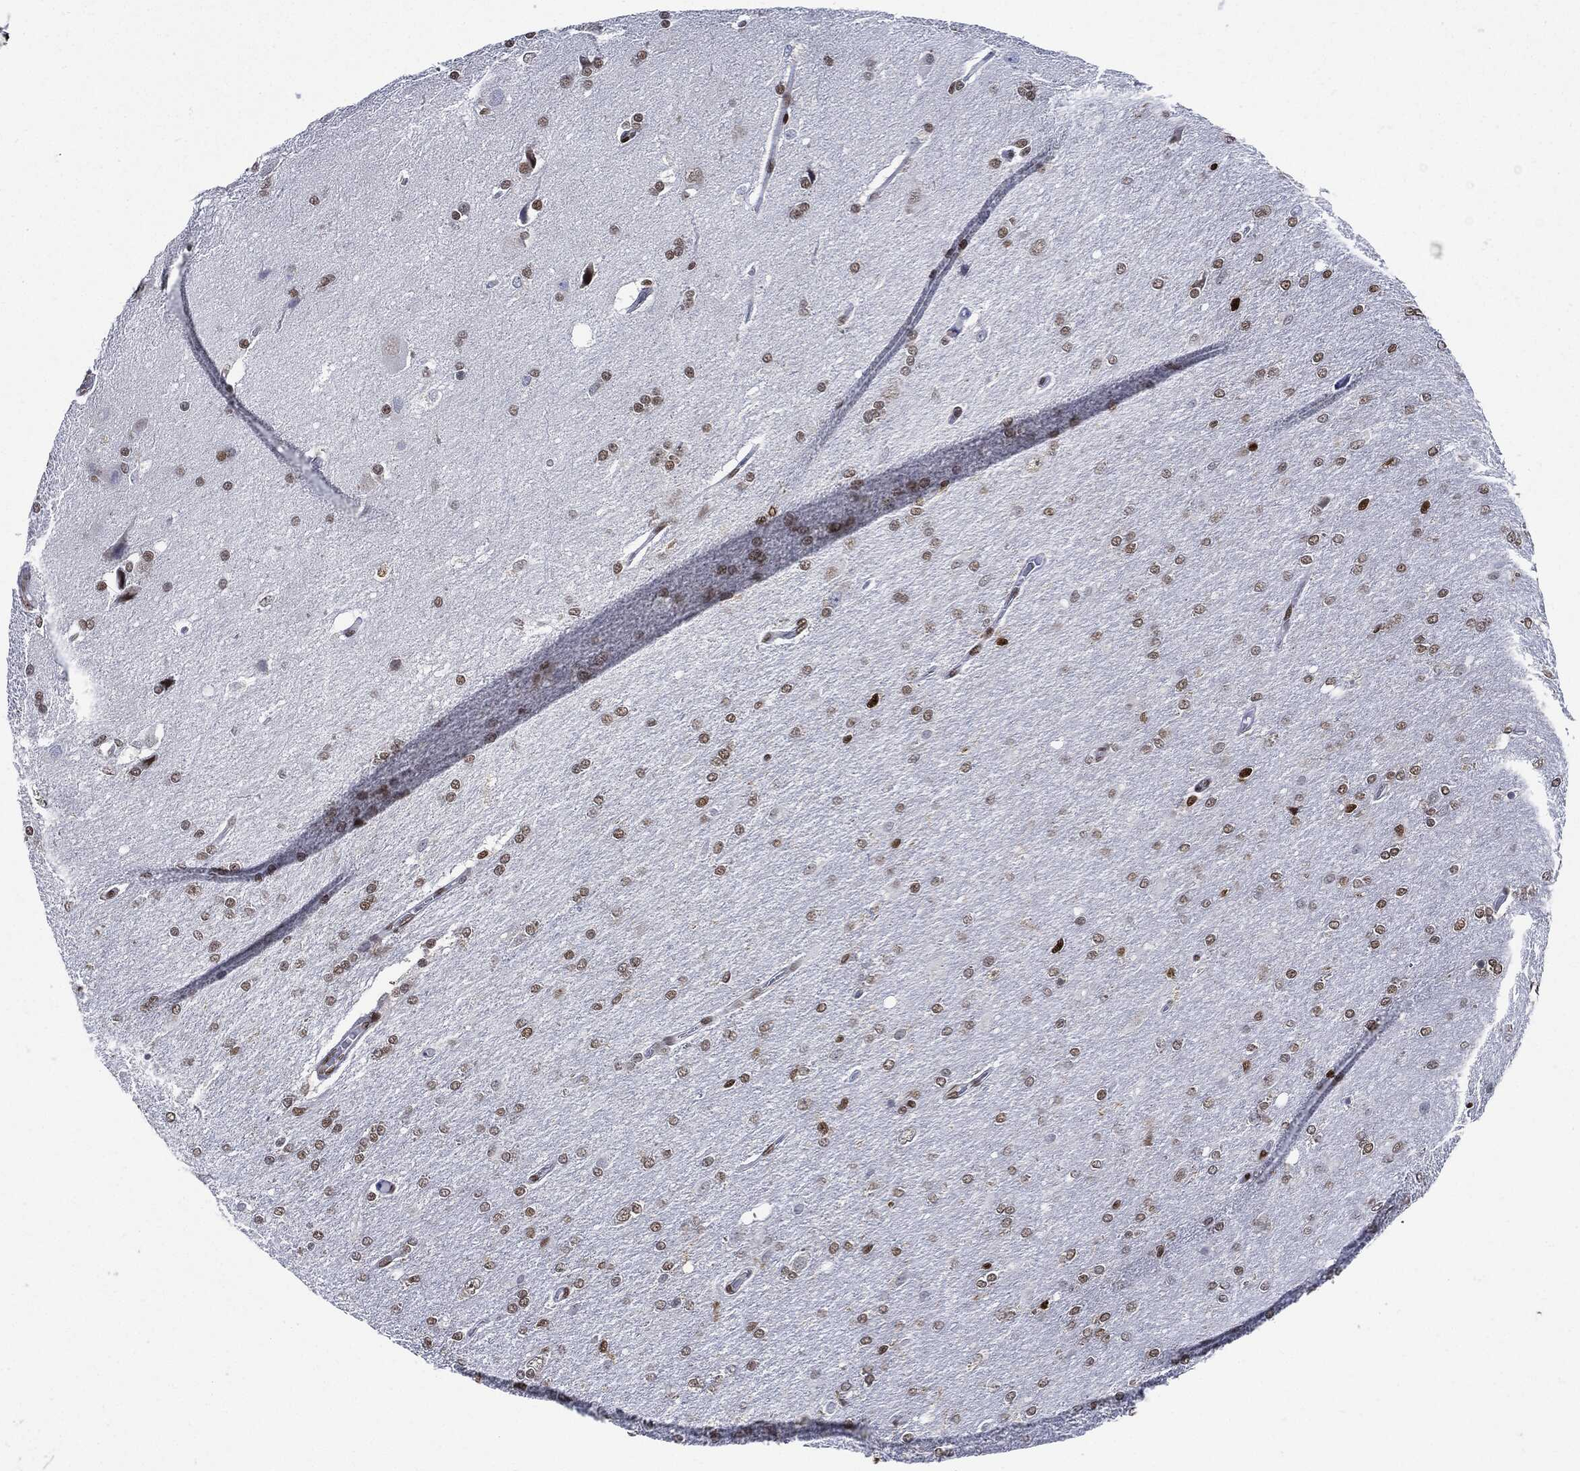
{"staining": {"intensity": "moderate", "quantity": "25%-75%", "location": "nuclear"}, "tissue": "glioma", "cell_type": "Tumor cells", "image_type": "cancer", "snomed": [{"axis": "morphology", "description": "Glioma, malignant, High grade"}, {"axis": "topography", "description": "Cerebral cortex"}], "caption": "Protein staining demonstrates moderate nuclear positivity in about 25%-75% of tumor cells in malignant glioma (high-grade). (DAB IHC, brown staining for protein, blue staining for nuclei).", "gene": "PCNA", "patient": {"sex": "male", "age": 70}}